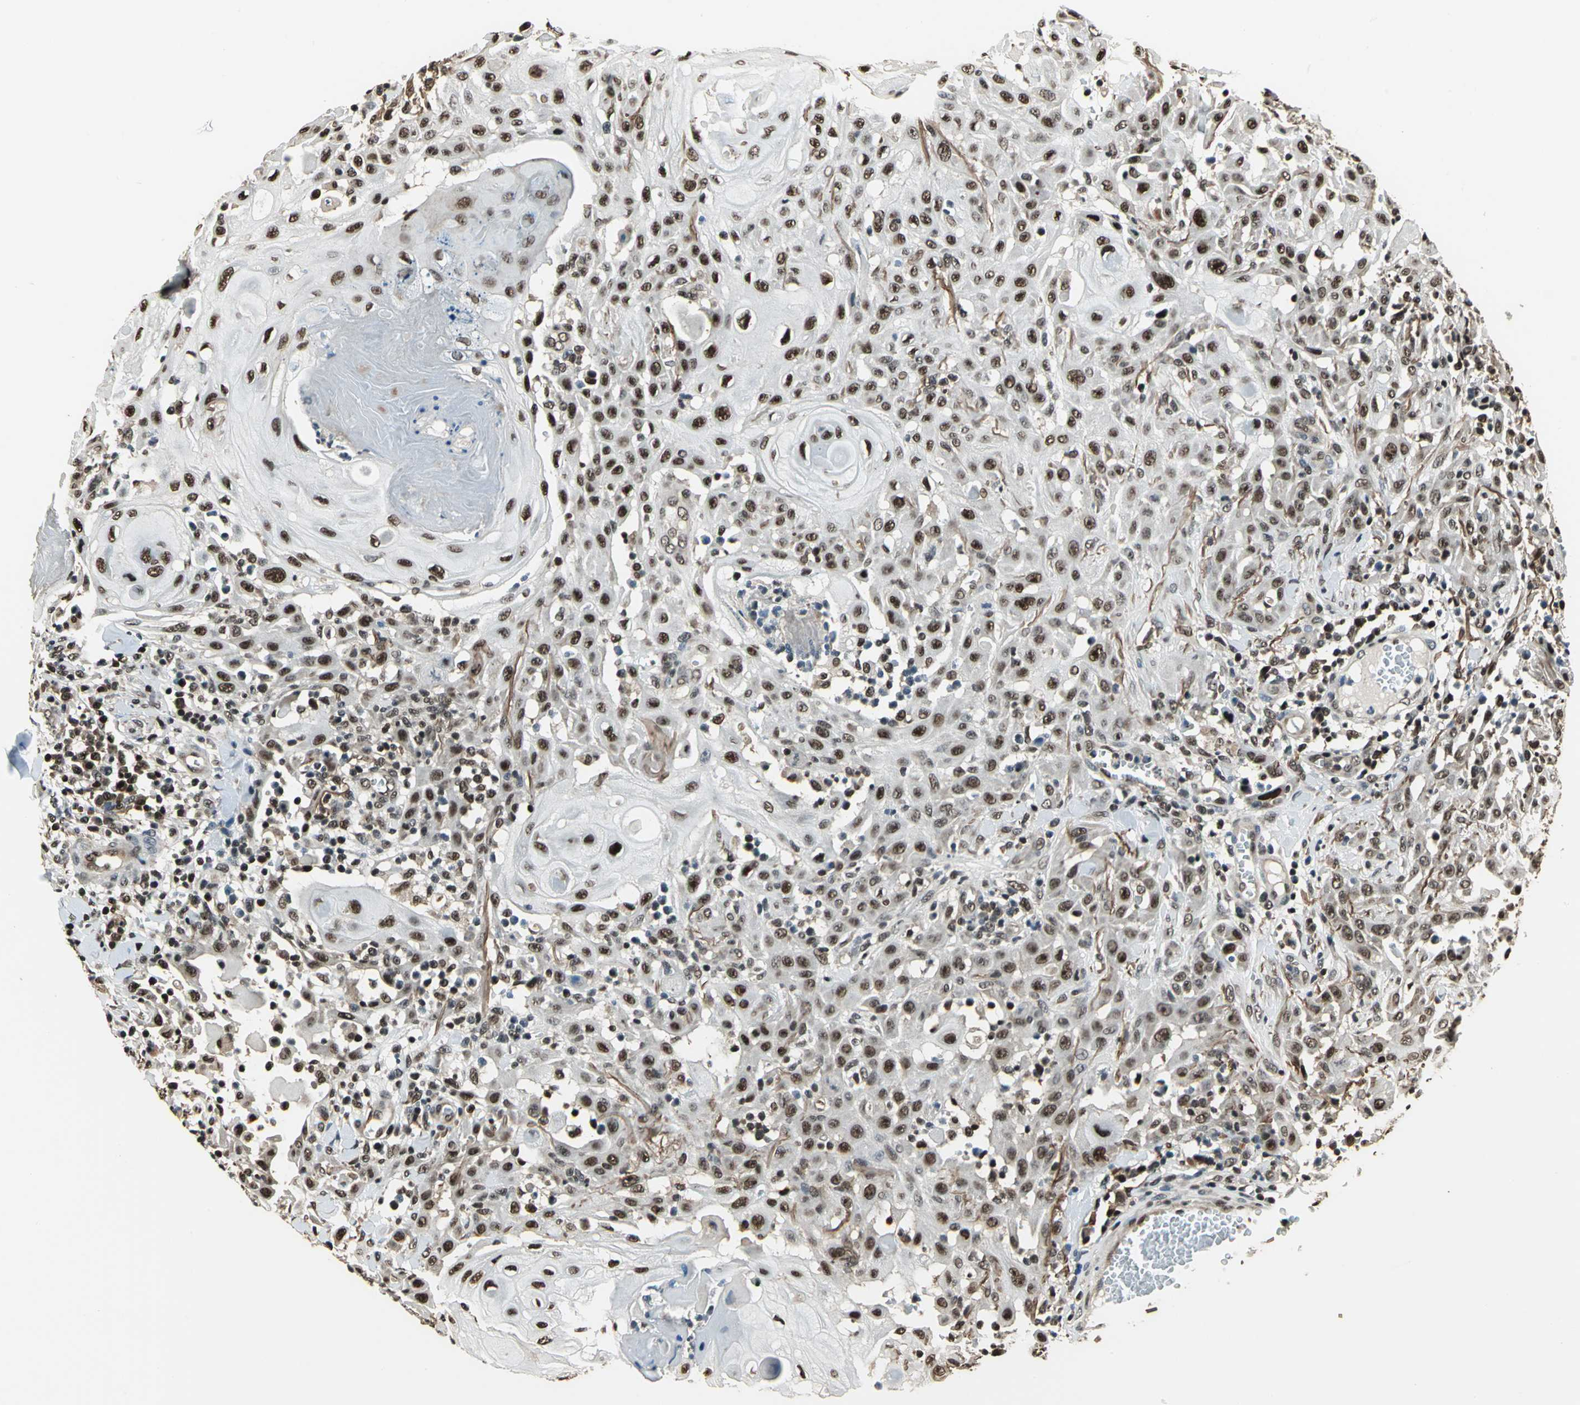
{"staining": {"intensity": "moderate", "quantity": ">75%", "location": "nuclear"}, "tissue": "skin cancer", "cell_type": "Tumor cells", "image_type": "cancer", "snomed": [{"axis": "morphology", "description": "Squamous cell carcinoma, NOS"}, {"axis": "topography", "description": "Skin"}], "caption": "The image shows a brown stain indicating the presence of a protein in the nuclear of tumor cells in skin cancer.", "gene": "MIS18BP1", "patient": {"sex": "male", "age": 24}}